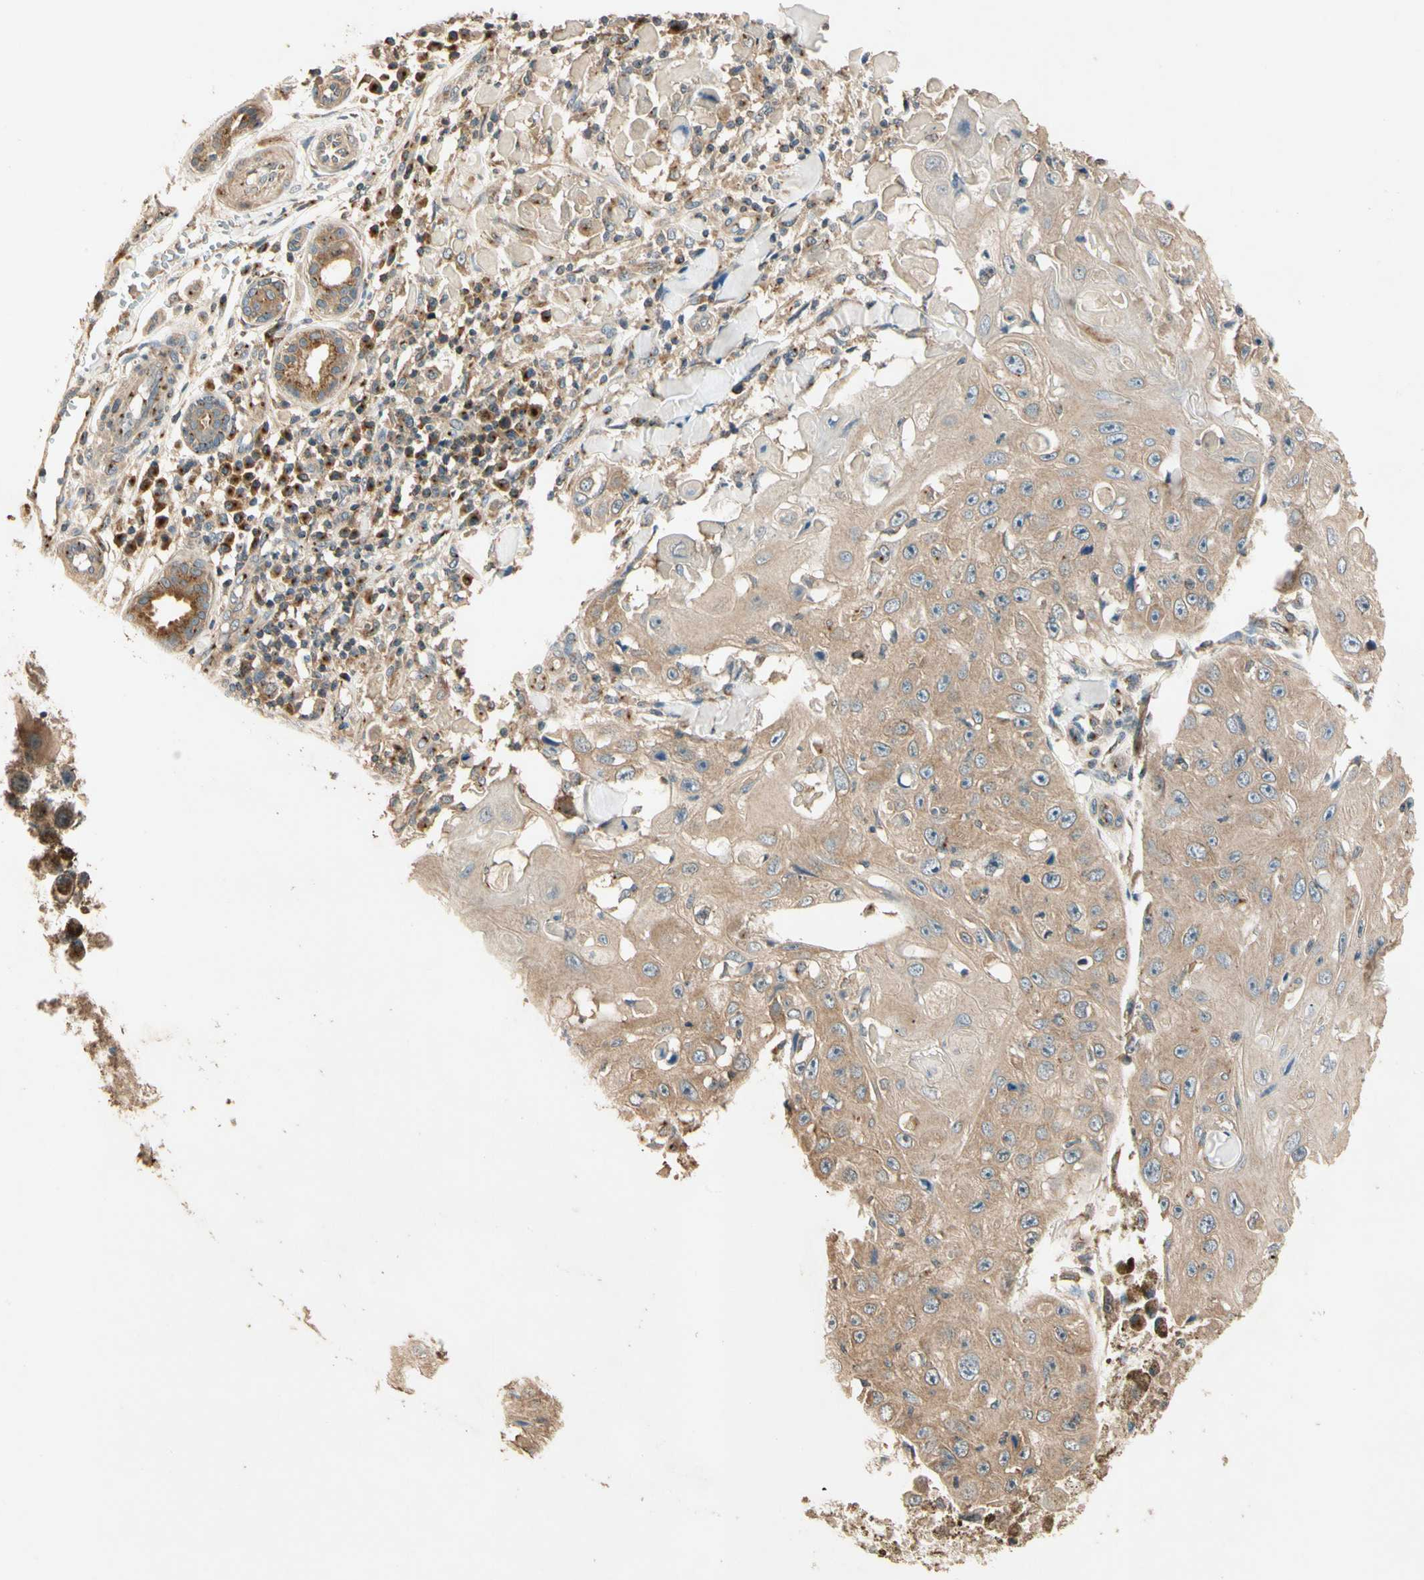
{"staining": {"intensity": "moderate", "quantity": ">75%", "location": "cytoplasmic/membranous"}, "tissue": "skin cancer", "cell_type": "Tumor cells", "image_type": "cancer", "snomed": [{"axis": "morphology", "description": "Squamous cell carcinoma, NOS"}, {"axis": "topography", "description": "Skin"}], "caption": "Protein expression analysis of skin cancer (squamous cell carcinoma) reveals moderate cytoplasmic/membranous positivity in about >75% of tumor cells. (brown staining indicates protein expression, while blue staining denotes nuclei).", "gene": "AKAP9", "patient": {"sex": "male", "age": 86}}